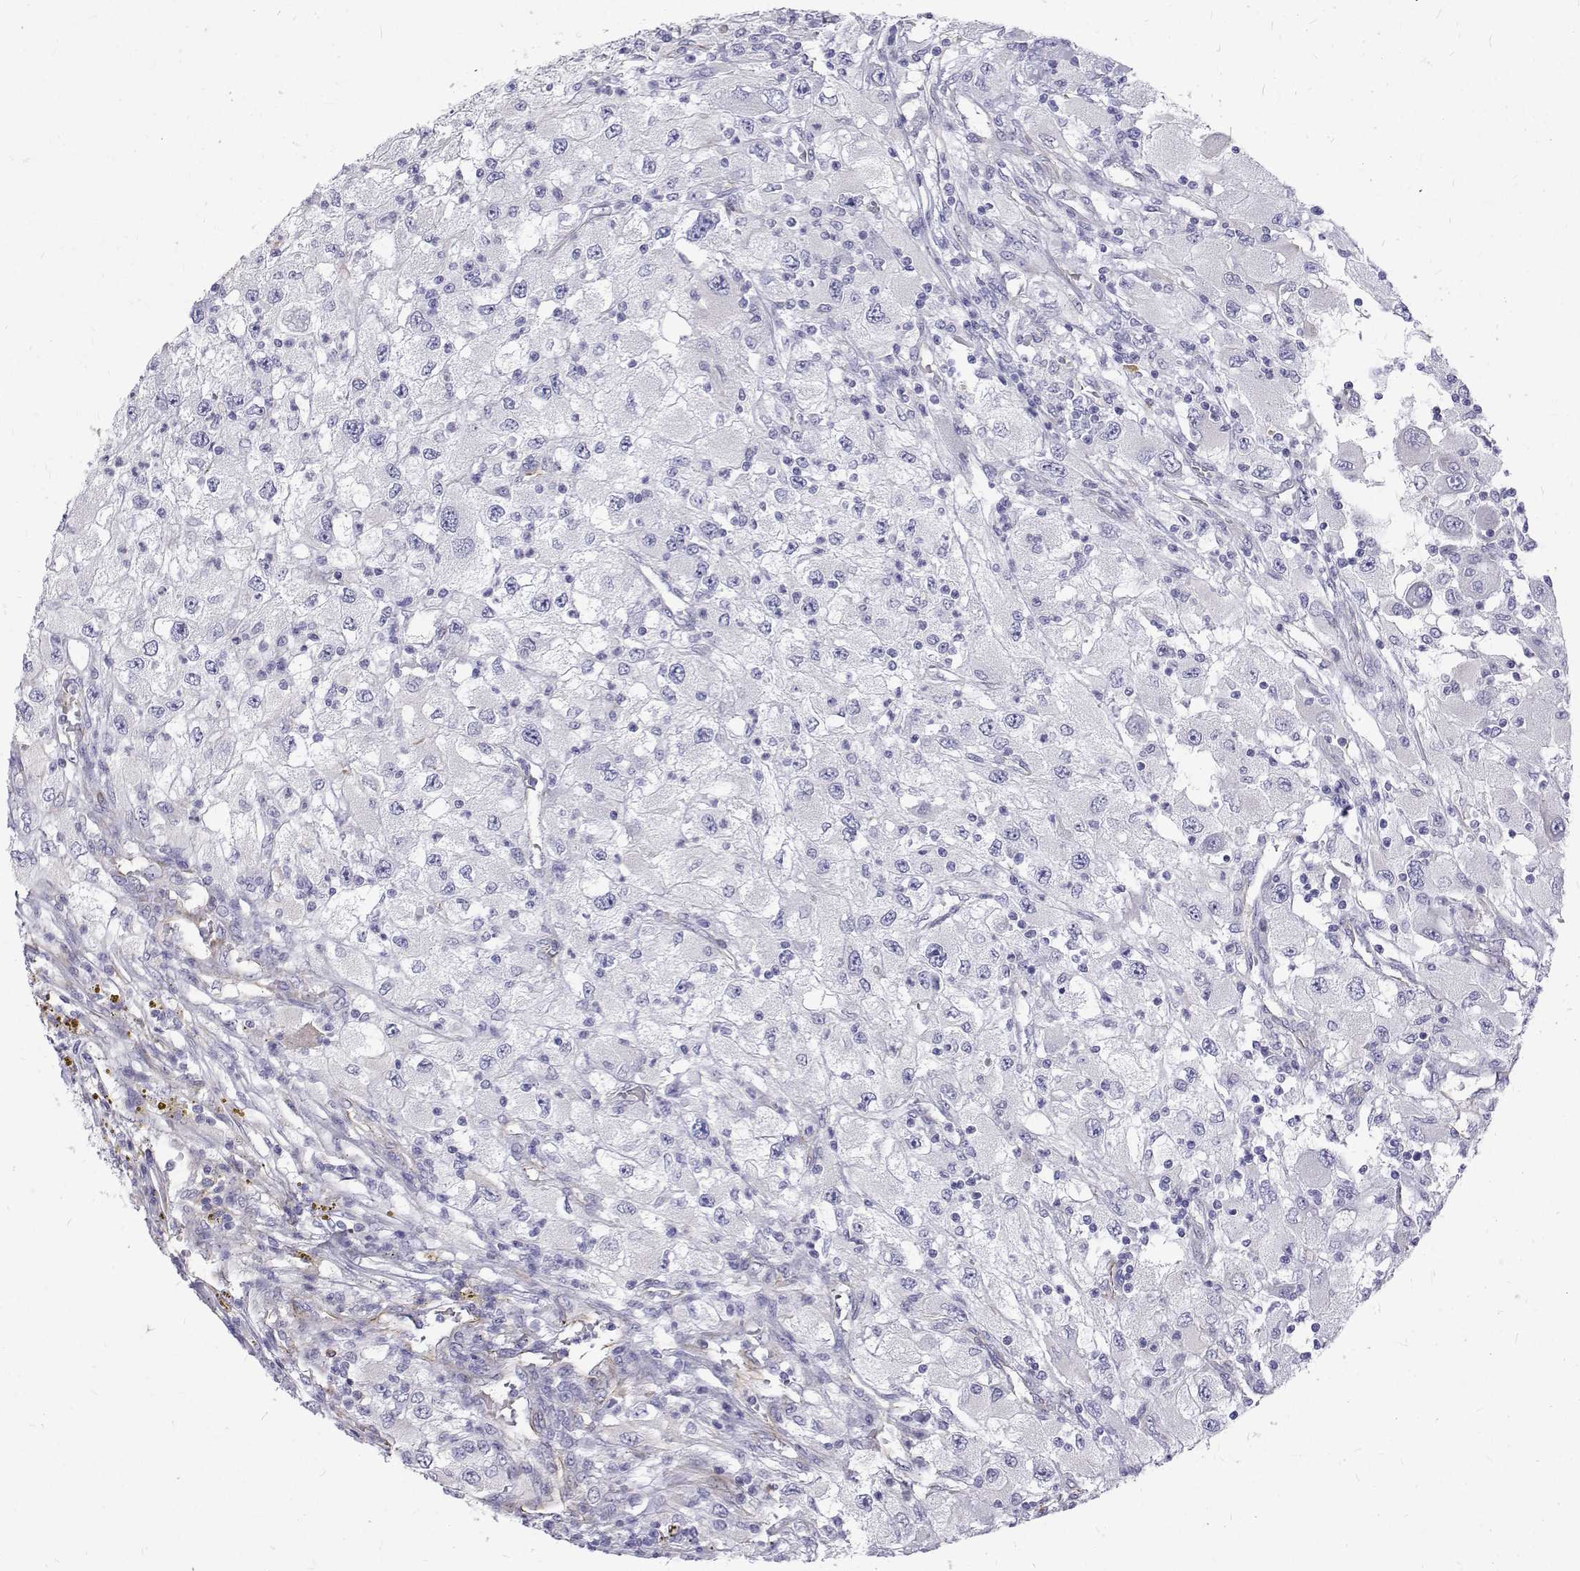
{"staining": {"intensity": "negative", "quantity": "none", "location": "none"}, "tissue": "renal cancer", "cell_type": "Tumor cells", "image_type": "cancer", "snomed": [{"axis": "morphology", "description": "Adenocarcinoma, NOS"}, {"axis": "topography", "description": "Kidney"}], "caption": "Immunohistochemistry image of renal adenocarcinoma stained for a protein (brown), which reveals no staining in tumor cells. The staining is performed using DAB brown chromogen with nuclei counter-stained in using hematoxylin.", "gene": "OPRPN", "patient": {"sex": "female", "age": 67}}